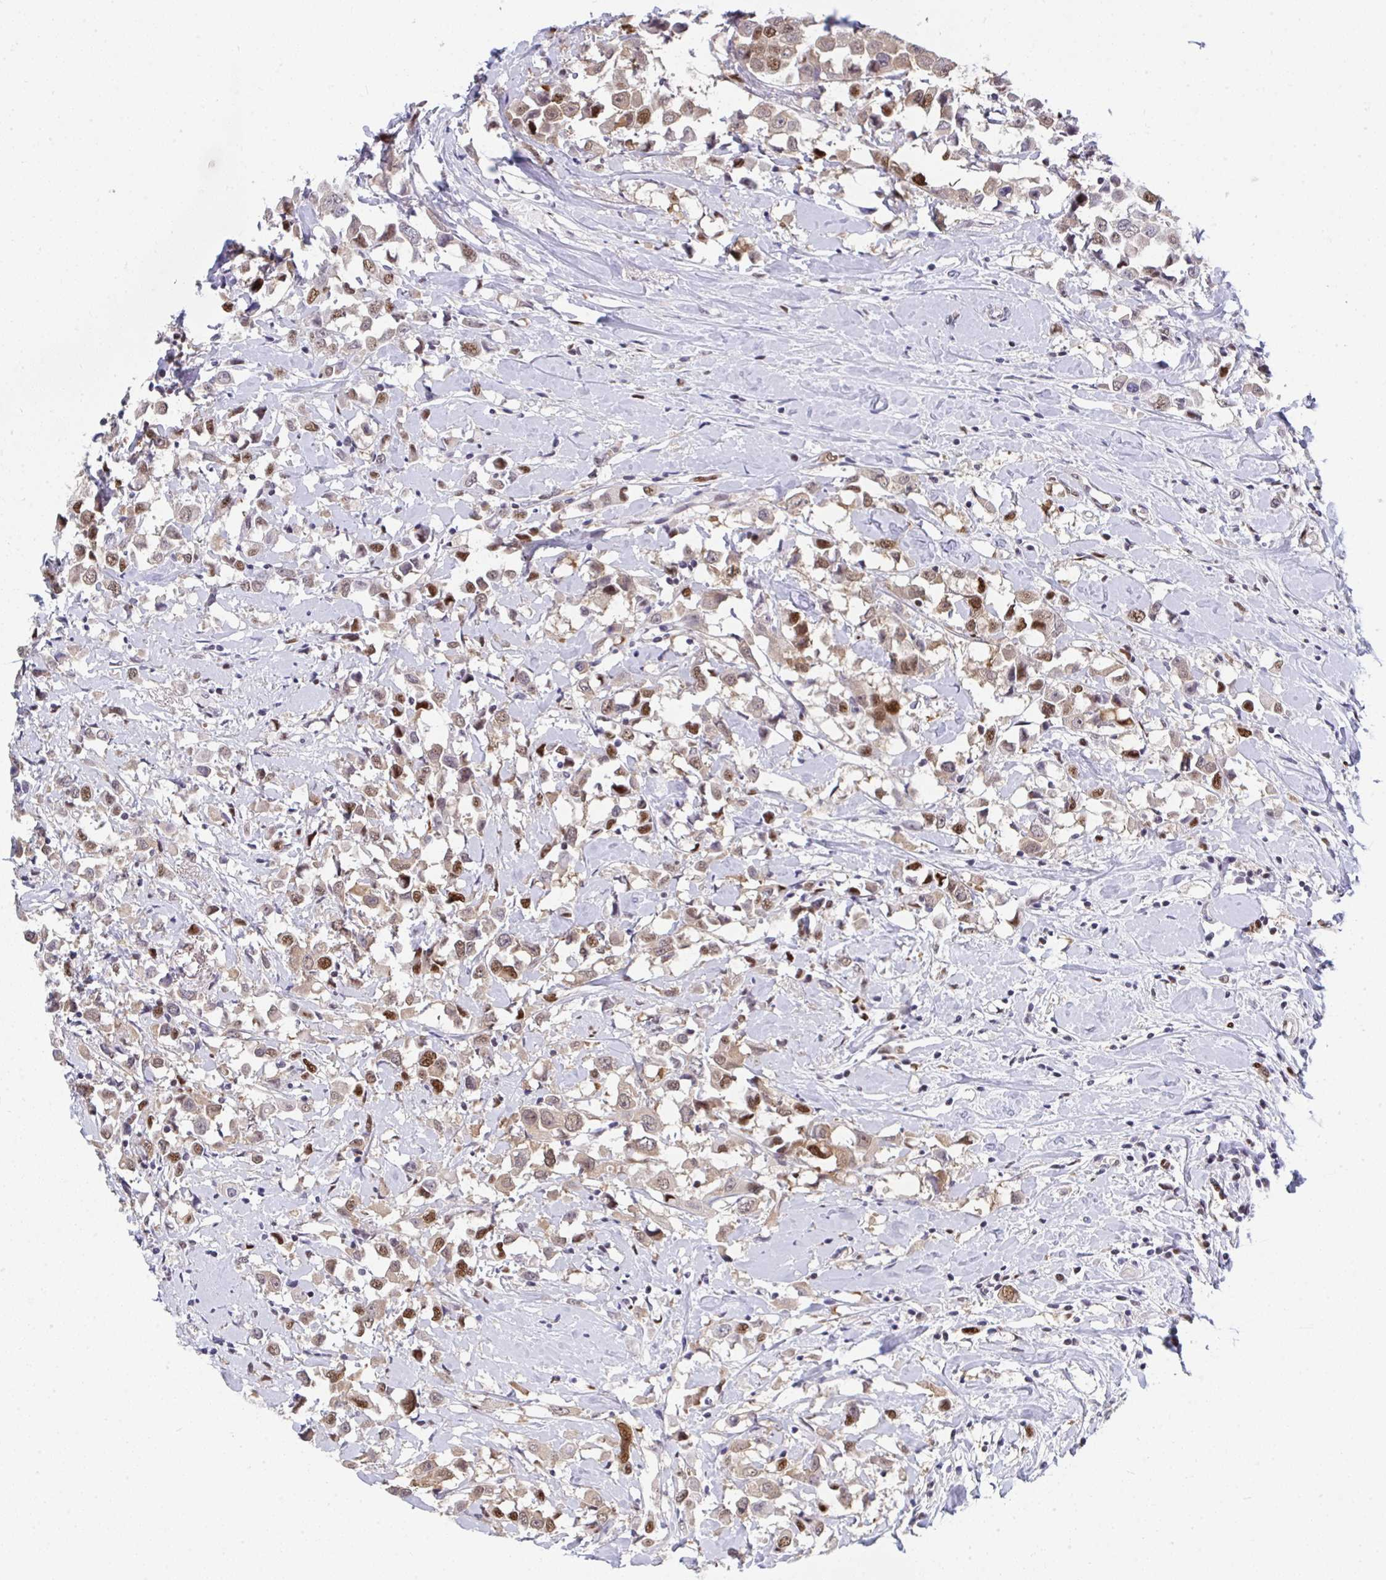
{"staining": {"intensity": "moderate", "quantity": "25%-75%", "location": "nuclear"}, "tissue": "breast cancer", "cell_type": "Tumor cells", "image_type": "cancer", "snomed": [{"axis": "morphology", "description": "Duct carcinoma"}, {"axis": "topography", "description": "Breast"}], "caption": "Immunohistochemistry histopathology image of human breast cancer stained for a protein (brown), which demonstrates medium levels of moderate nuclear expression in approximately 25%-75% of tumor cells.", "gene": "JDP2", "patient": {"sex": "female", "age": 61}}